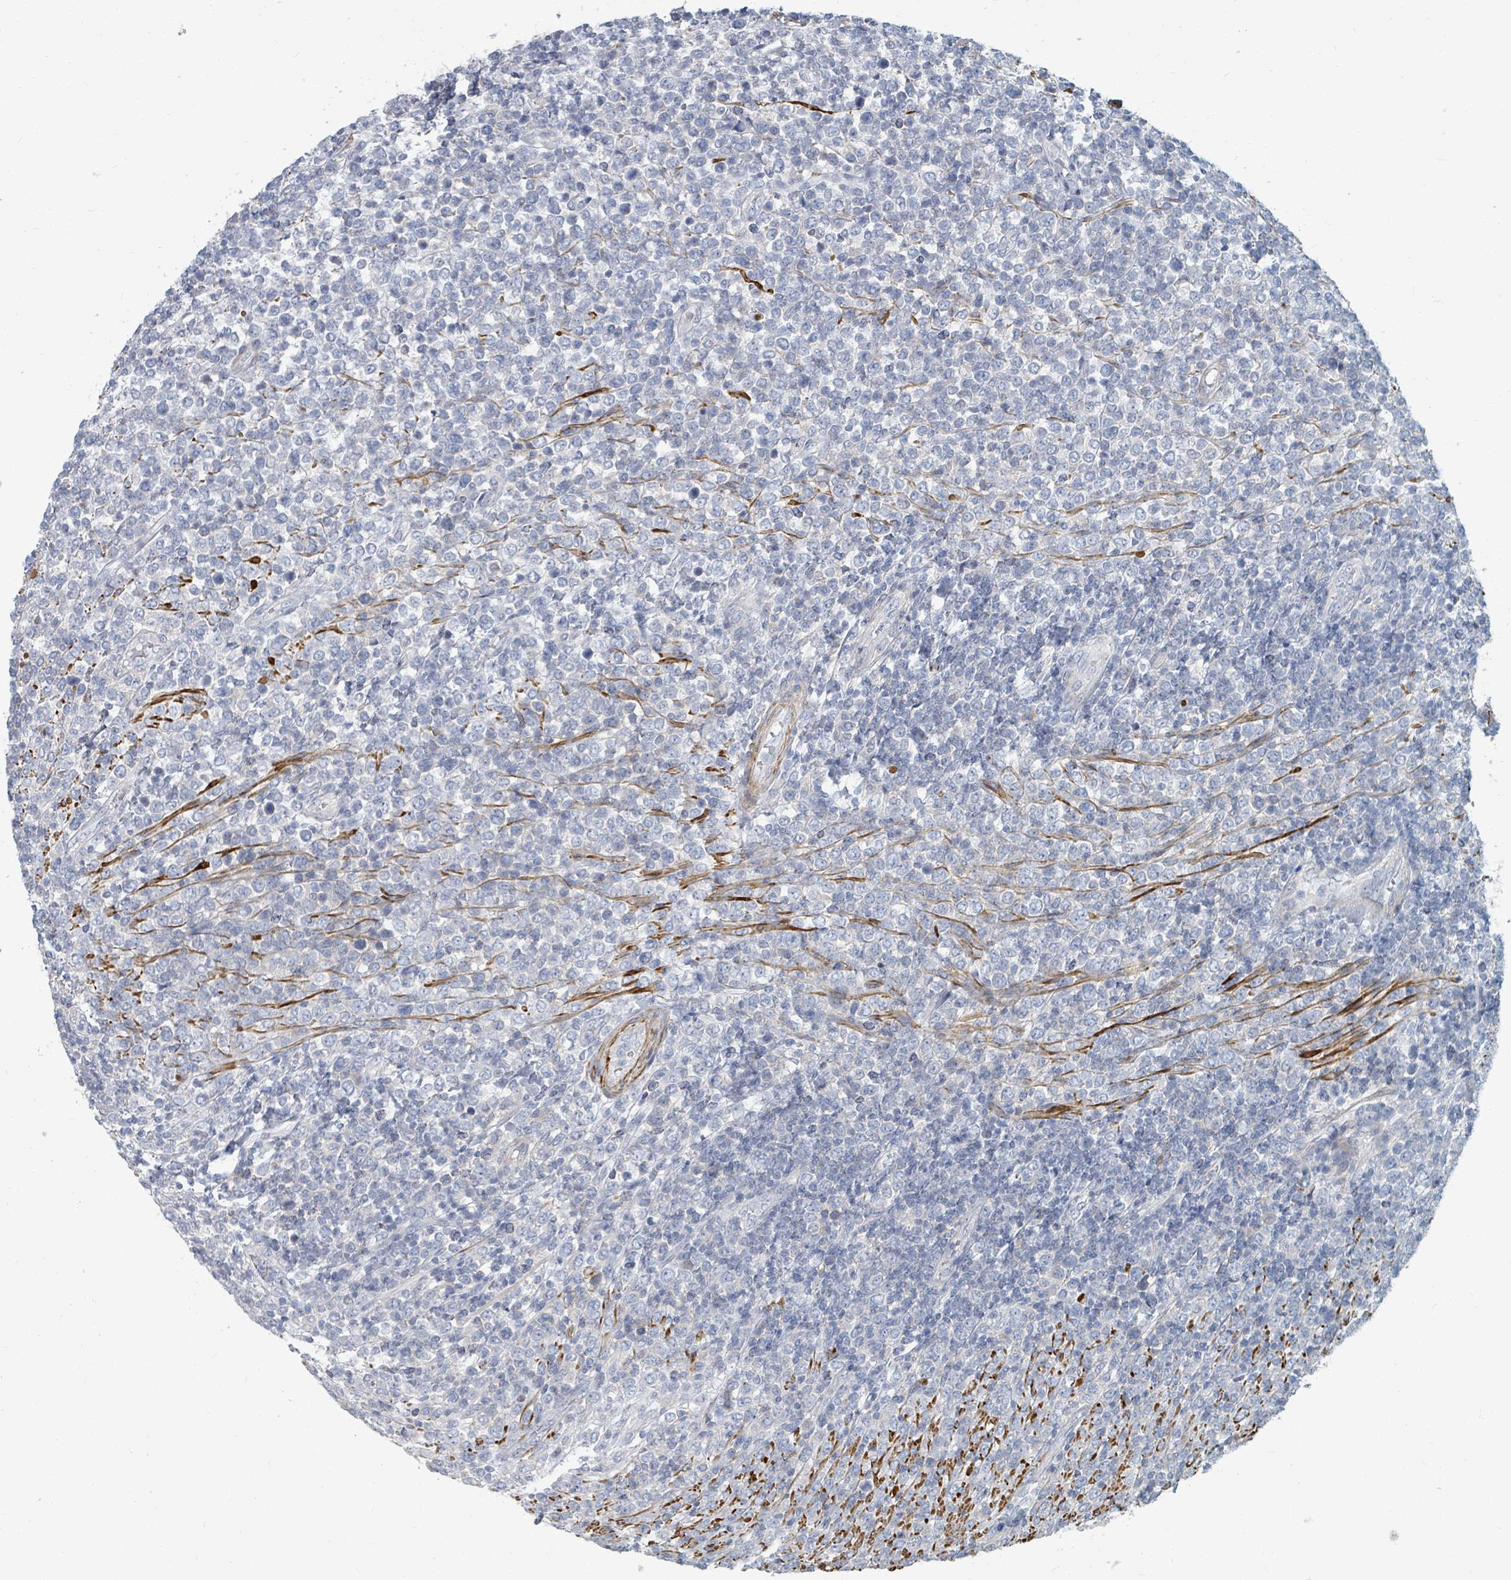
{"staining": {"intensity": "negative", "quantity": "none", "location": "none"}, "tissue": "lymphoma", "cell_type": "Tumor cells", "image_type": "cancer", "snomed": [{"axis": "morphology", "description": "Malignant lymphoma, non-Hodgkin's type, High grade"}, {"axis": "topography", "description": "Soft tissue"}], "caption": "The IHC photomicrograph has no significant staining in tumor cells of high-grade malignant lymphoma, non-Hodgkin's type tissue. (Immunohistochemistry, brightfield microscopy, high magnification).", "gene": "ARGFX", "patient": {"sex": "female", "age": 56}}